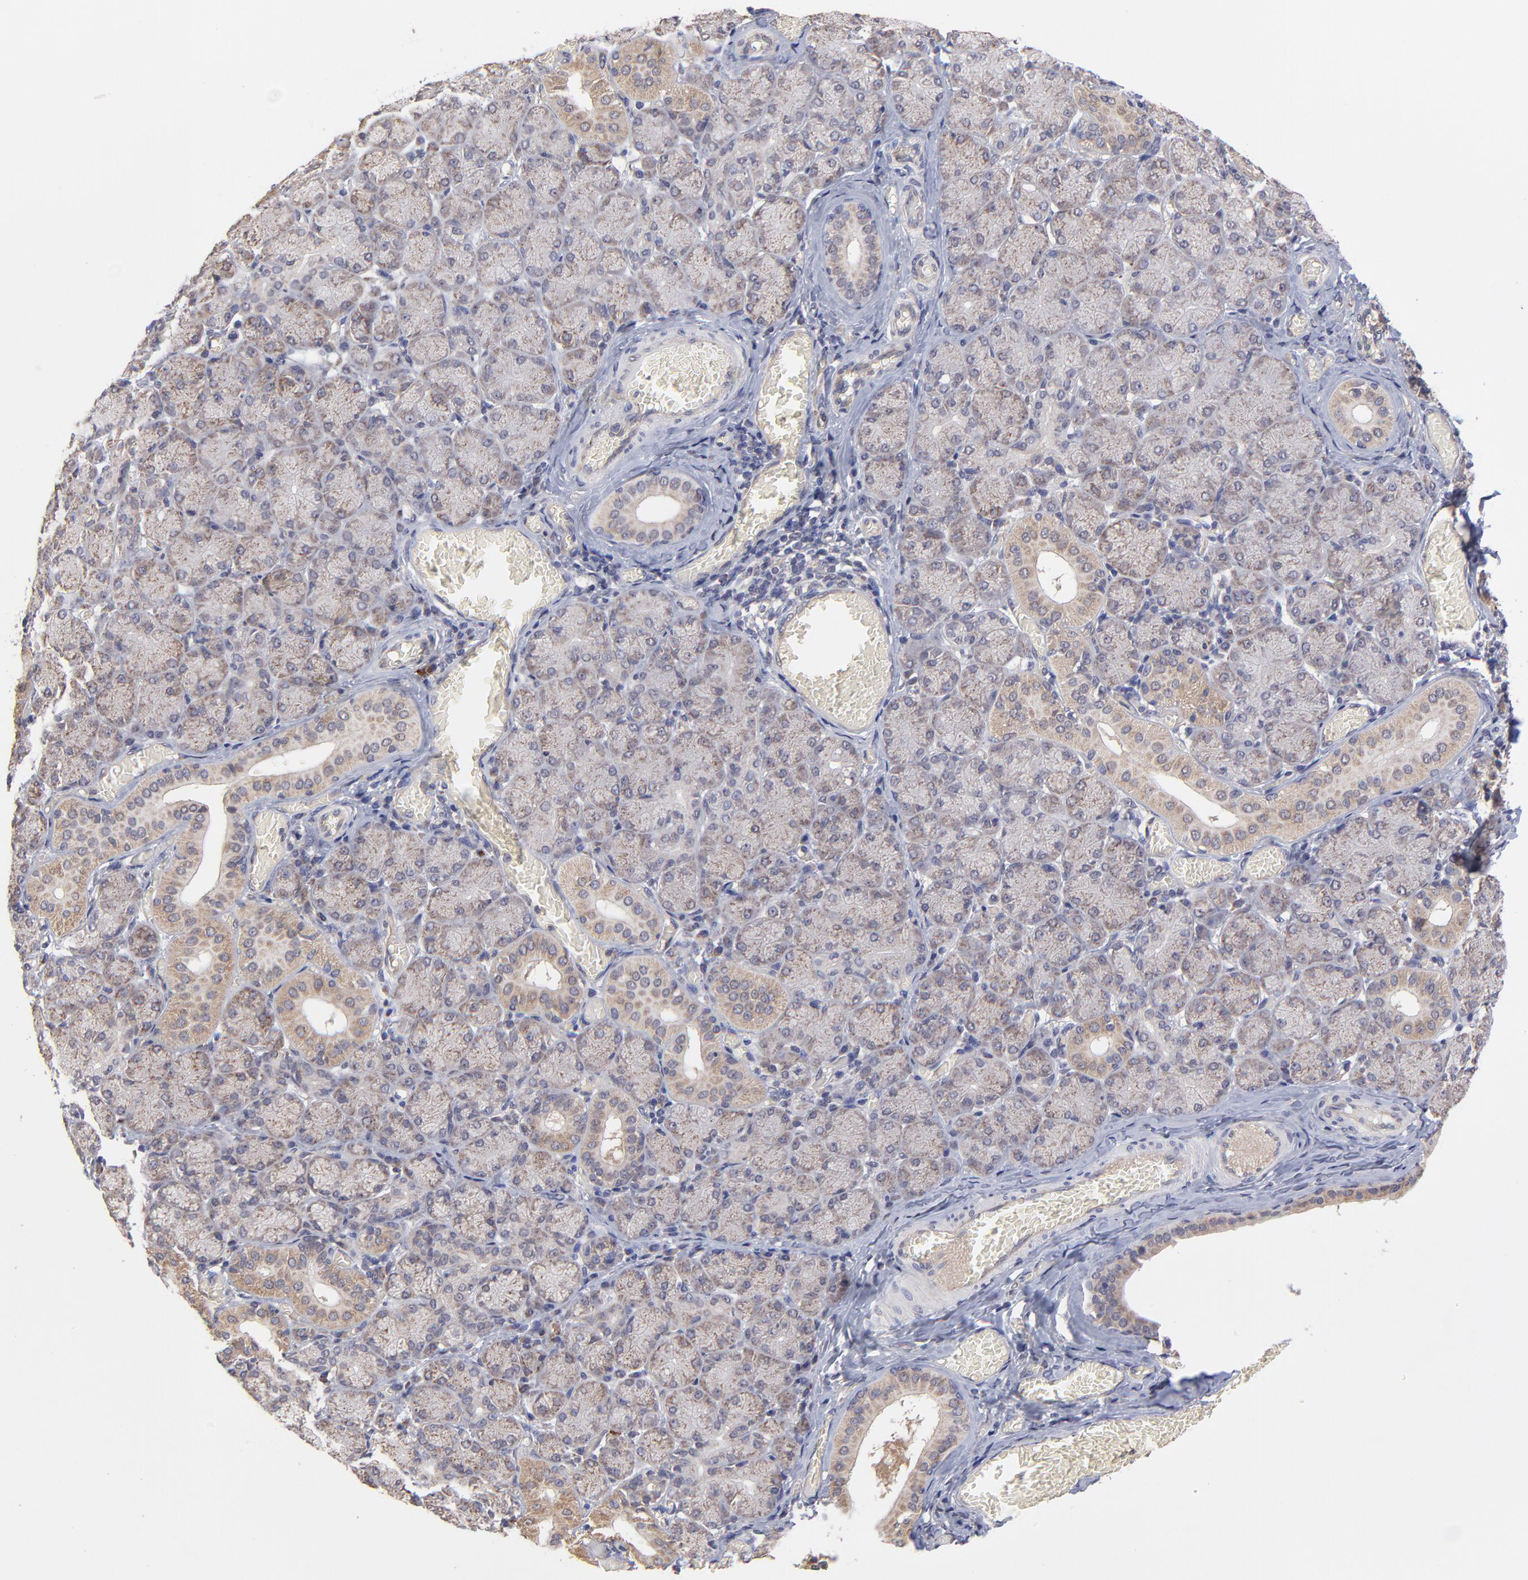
{"staining": {"intensity": "weak", "quantity": "25%-75%", "location": "cytoplasmic/membranous"}, "tissue": "salivary gland", "cell_type": "Glandular cells", "image_type": "normal", "snomed": [{"axis": "morphology", "description": "Normal tissue, NOS"}, {"axis": "topography", "description": "Salivary gland"}], "caption": "DAB (3,3'-diaminobenzidine) immunohistochemical staining of benign human salivary gland shows weak cytoplasmic/membranous protein positivity in approximately 25%-75% of glandular cells.", "gene": "UBE2H", "patient": {"sex": "female", "age": 24}}